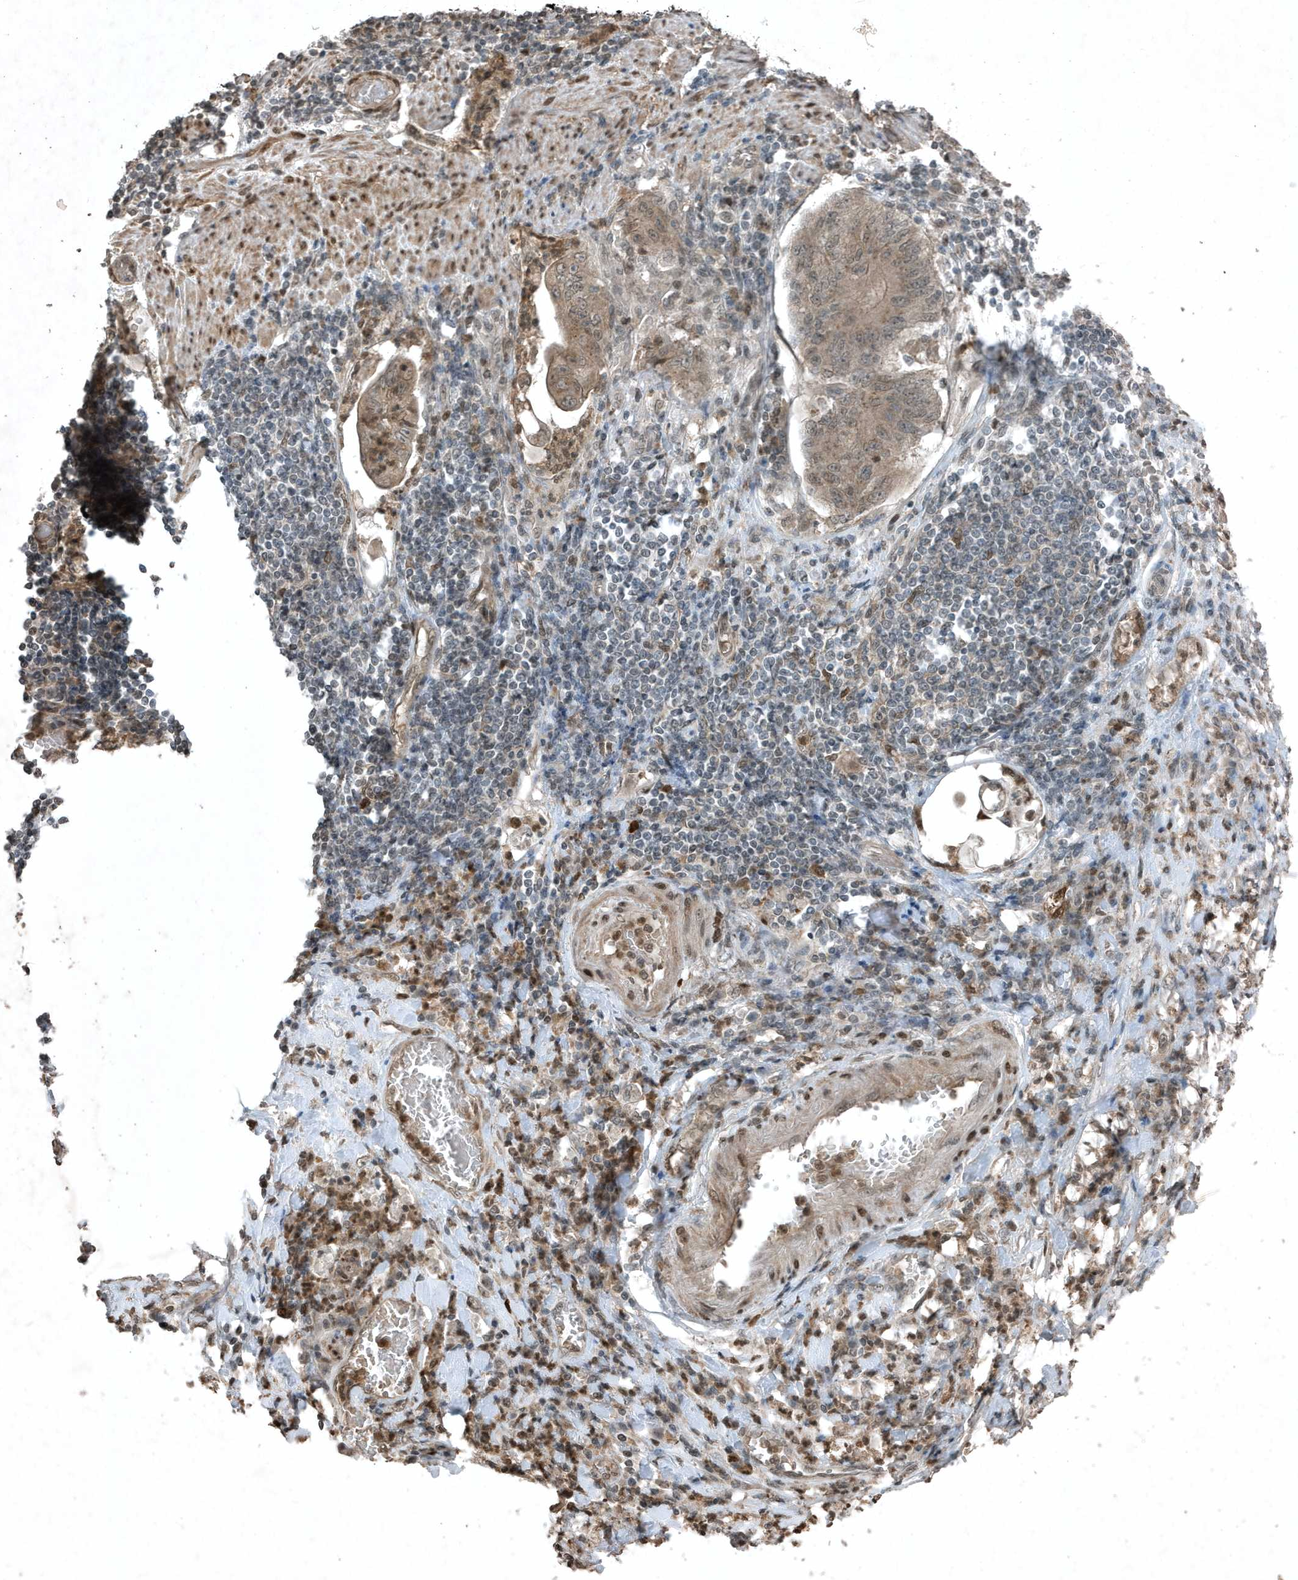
{"staining": {"intensity": "moderate", "quantity": "25%-75%", "location": "cytoplasmic/membranous,nuclear"}, "tissue": "stomach cancer", "cell_type": "Tumor cells", "image_type": "cancer", "snomed": [{"axis": "morphology", "description": "Adenocarcinoma, NOS"}, {"axis": "topography", "description": "Stomach"}], "caption": "Adenocarcinoma (stomach) was stained to show a protein in brown. There is medium levels of moderate cytoplasmic/membranous and nuclear expression in about 25%-75% of tumor cells. (DAB = brown stain, brightfield microscopy at high magnification).", "gene": "HSPA1A", "patient": {"sex": "female", "age": 73}}